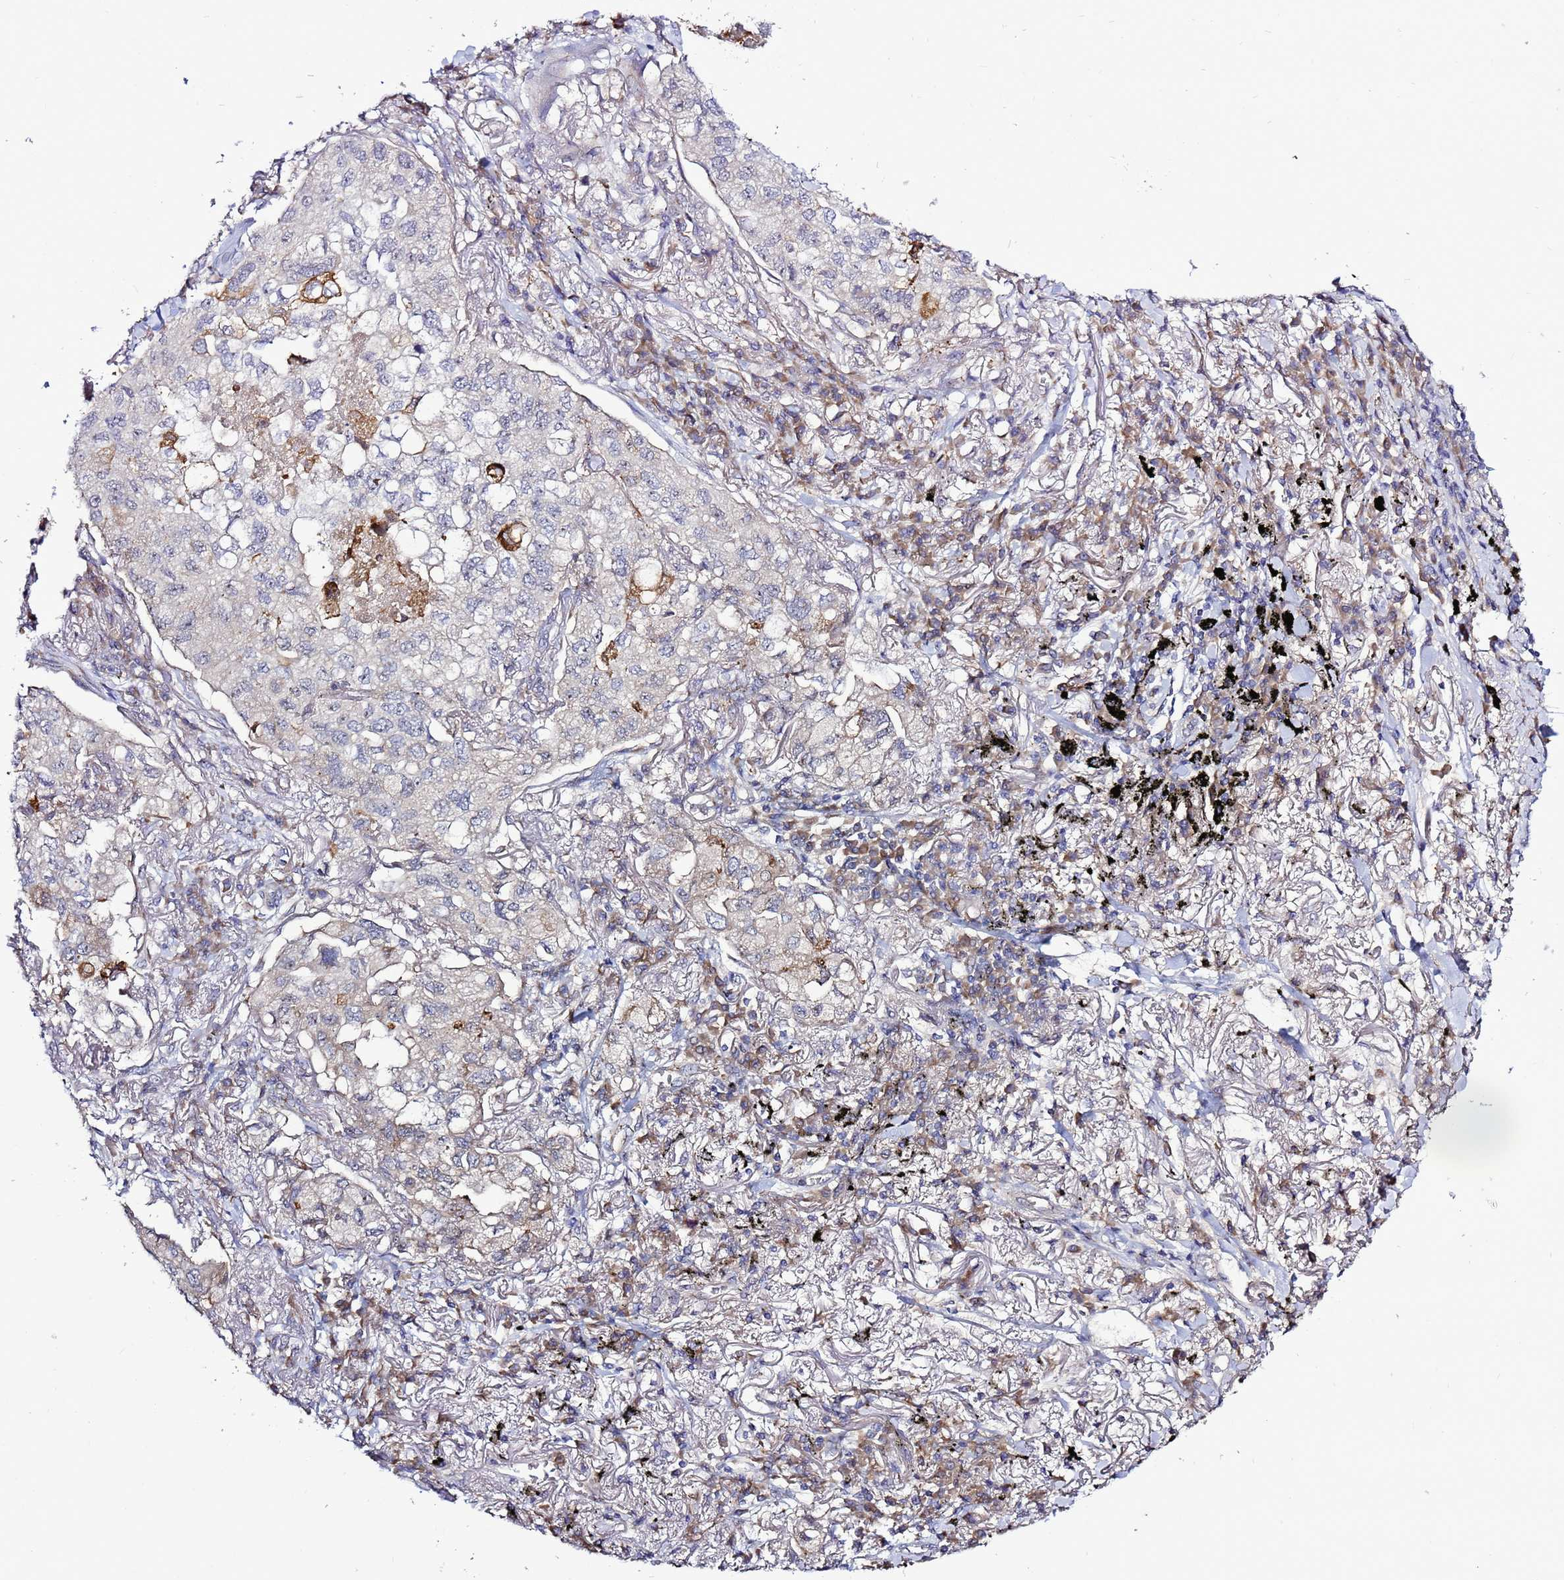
{"staining": {"intensity": "moderate", "quantity": "<25%", "location": "cytoplasmic/membranous"}, "tissue": "lung cancer", "cell_type": "Tumor cells", "image_type": "cancer", "snomed": [{"axis": "morphology", "description": "Adenocarcinoma, NOS"}, {"axis": "topography", "description": "Lung"}], "caption": "IHC (DAB (3,3'-diaminobenzidine)) staining of human lung cancer reveals moderate cytoplasmic/membranous protein positivity in about <25% of tumor cells. Immunohistochemistry stains the protein in brown and the nuclei are stained blue.", "gene": "NOL8", "patient": {"sex": "male", "age": 65}}